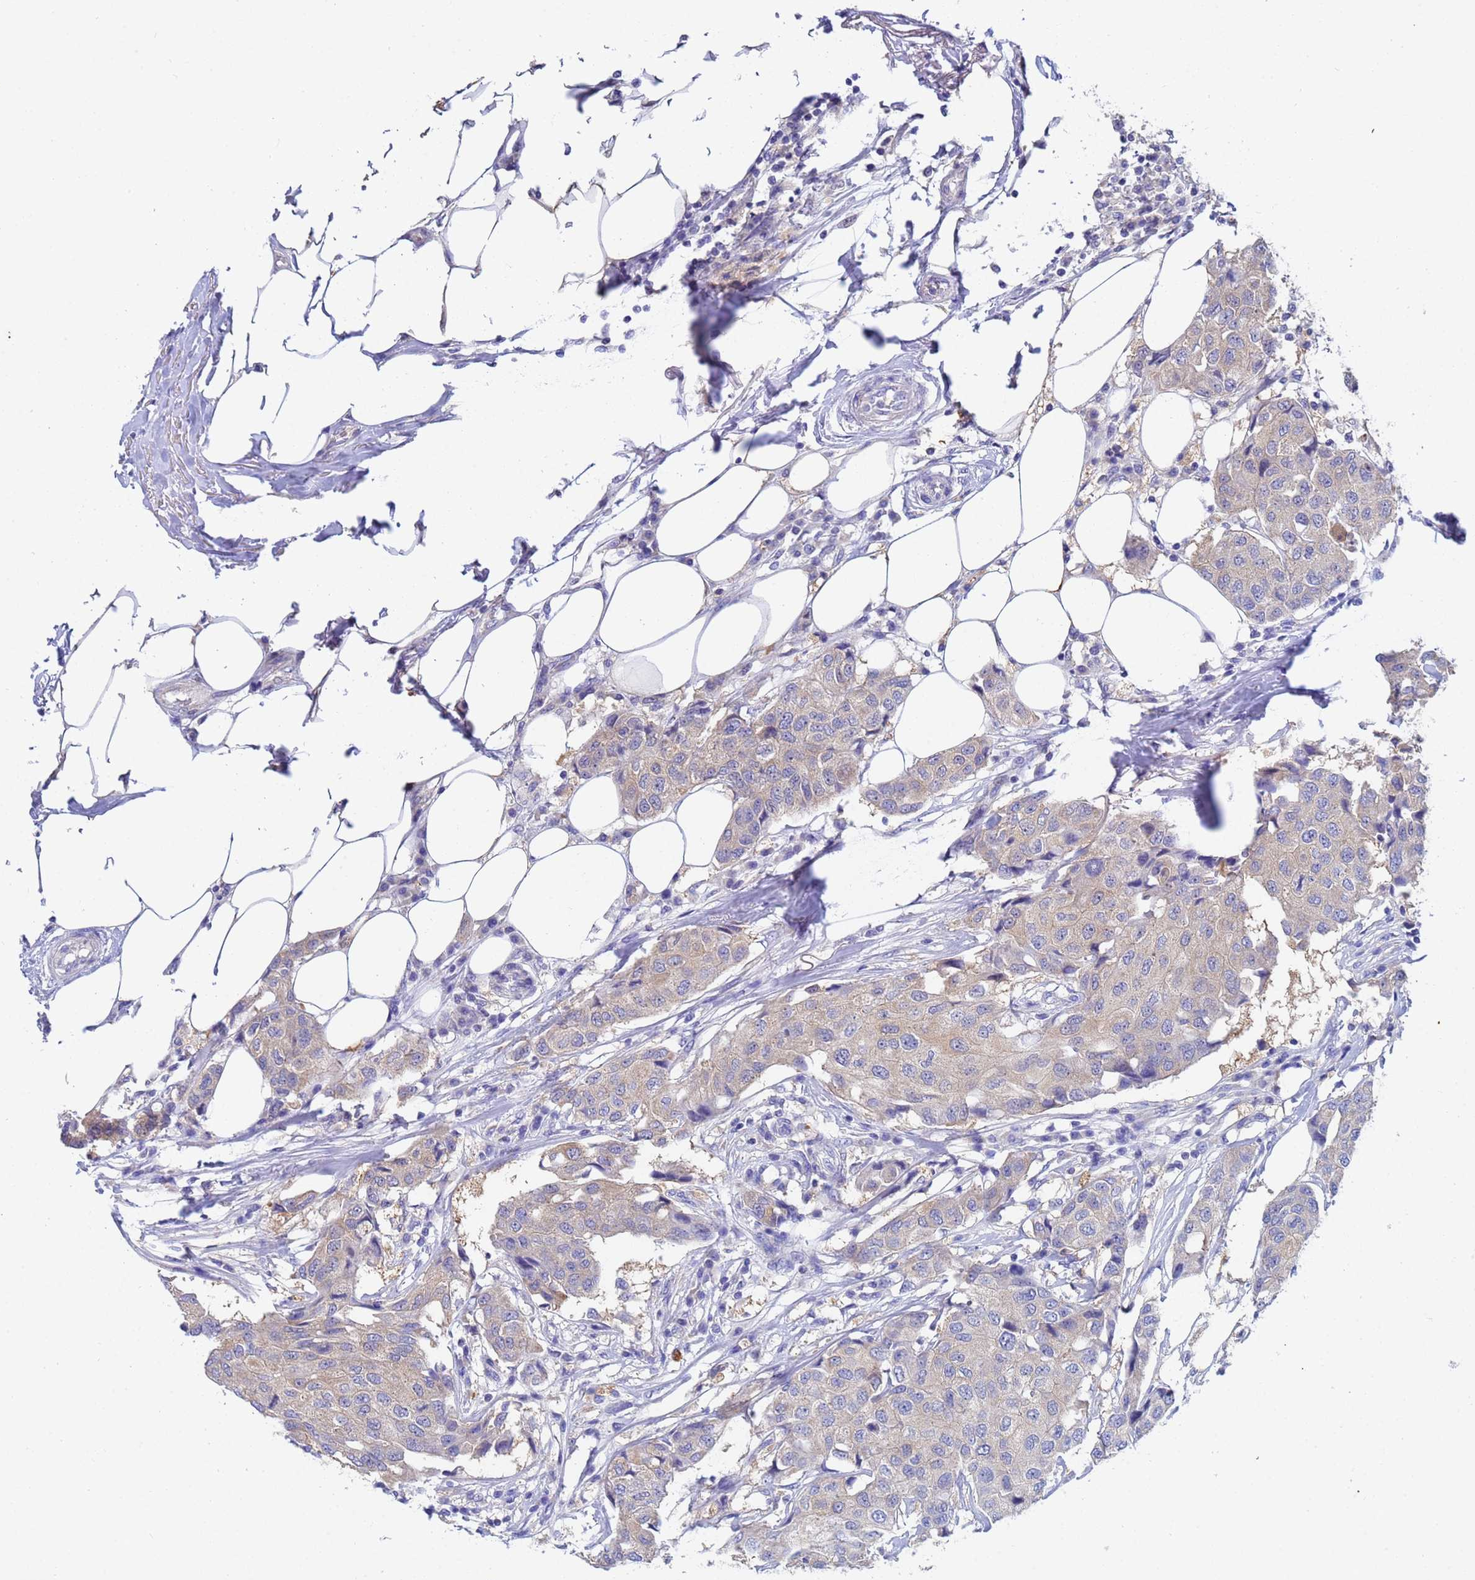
{"staining": {"intensity": "weak", "quantity": "25%-75%", "location": "cytoplasmic/membranous"}, "tissue": "breast cancer", "cell_type": "Tumor cells", "image_type": "cancer", "snomed": [{"axis": "morphology", "description": "Duct carcinoma"}, {"axis": "topography", "description": "Breast"}], "caption": "An image of invasive ductal carcinoma (breast) stained for a protein shows weak cytoplasmic/membranous brown staining in tumor cells.", "gene": "TTLL11", "patient": {"sex": "female", "age": 80}}